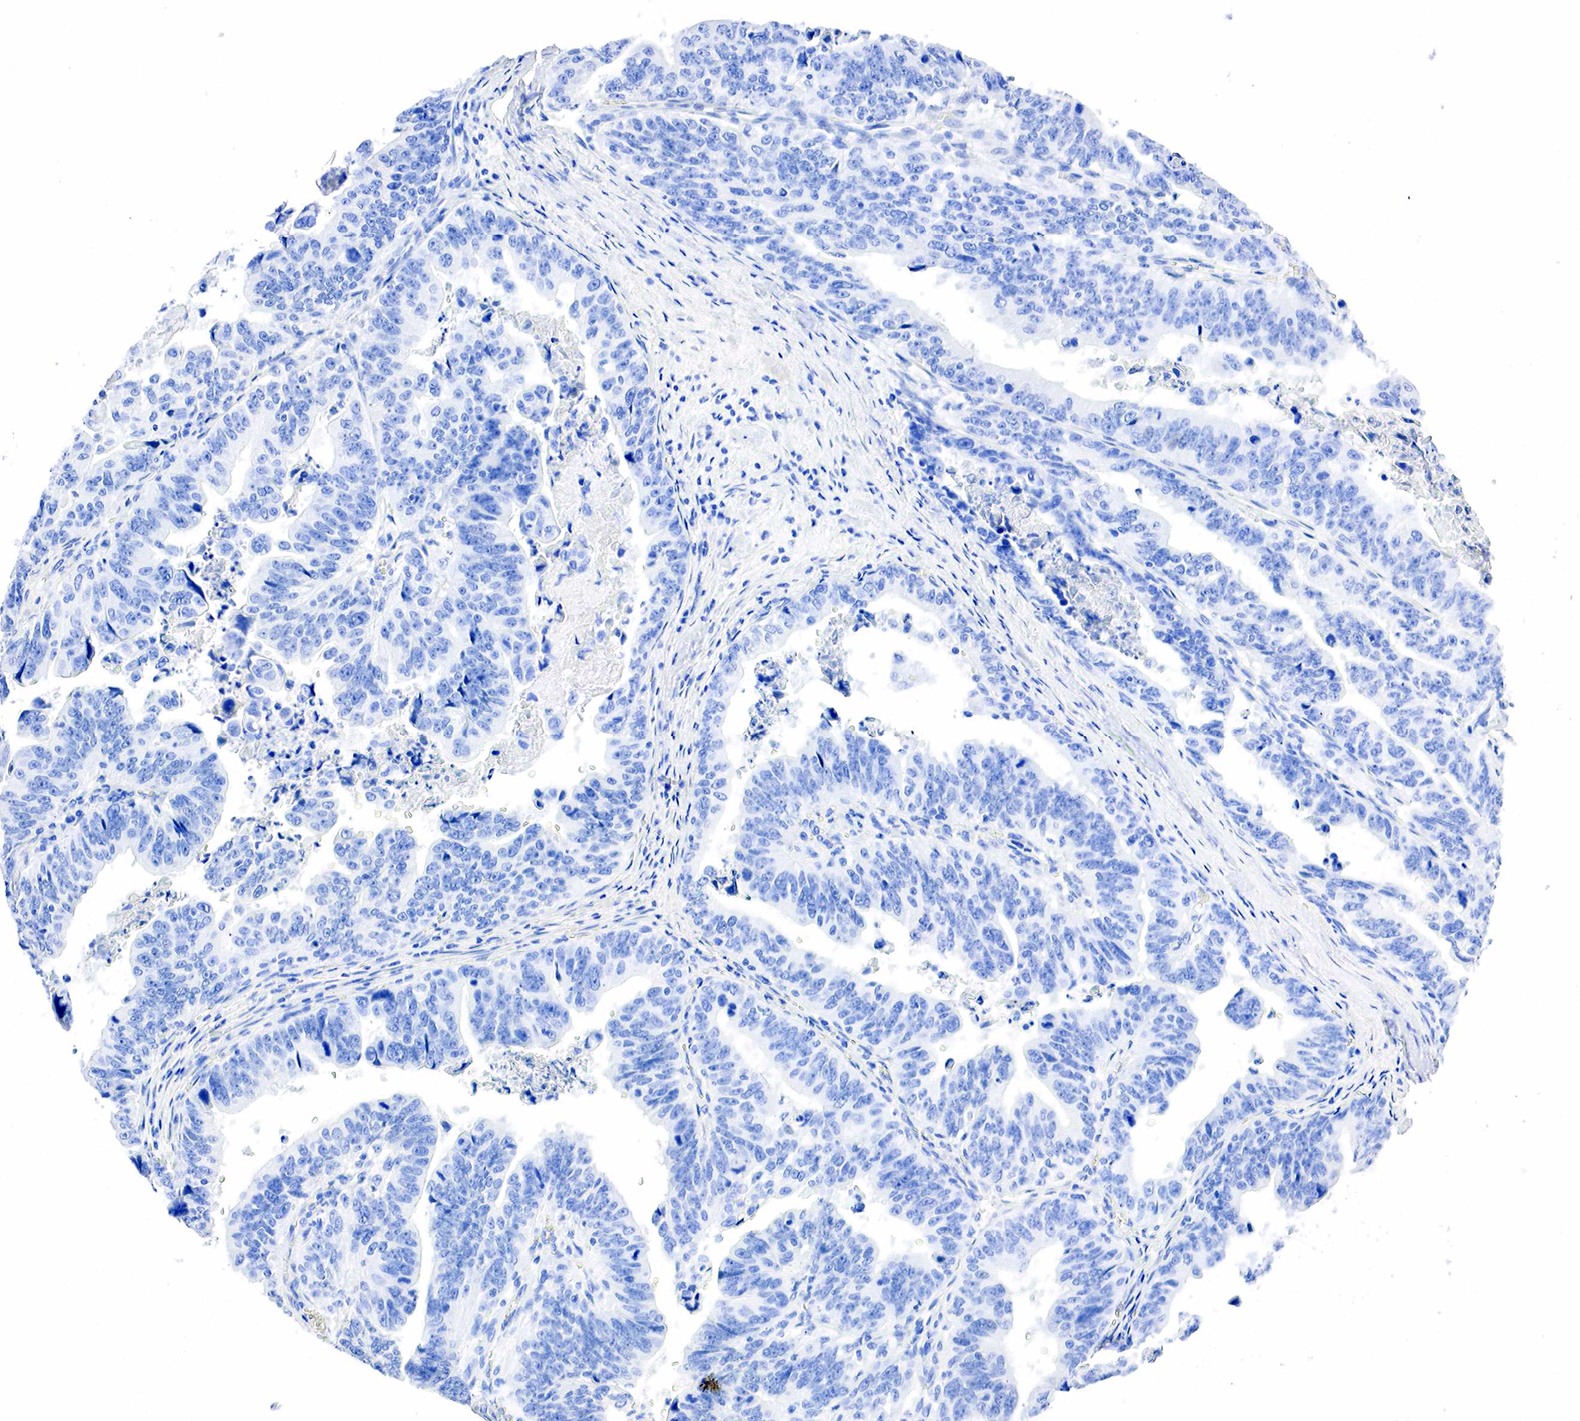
{"staining": {"intensity": "negative", "quantity": "none", "location": "none"}, "tissue": "stomach cancer", "cell_type": "Tumor cells", "image_type": "cancer", "snomed": [{"axis": "morphology", "description": "Adenocarcinoma, NOS"}, {"axis": "topography", "description": "Stomach, upper"}], "caption": "This micrograph is of adenocarcinoma (stomach) stained with IHC to label a protein in brown with the nuclei are counter-stained blue. There is no staining in tumor cells.", "gene": "PTH", "patient": {"sex": "female", "age": 50}}